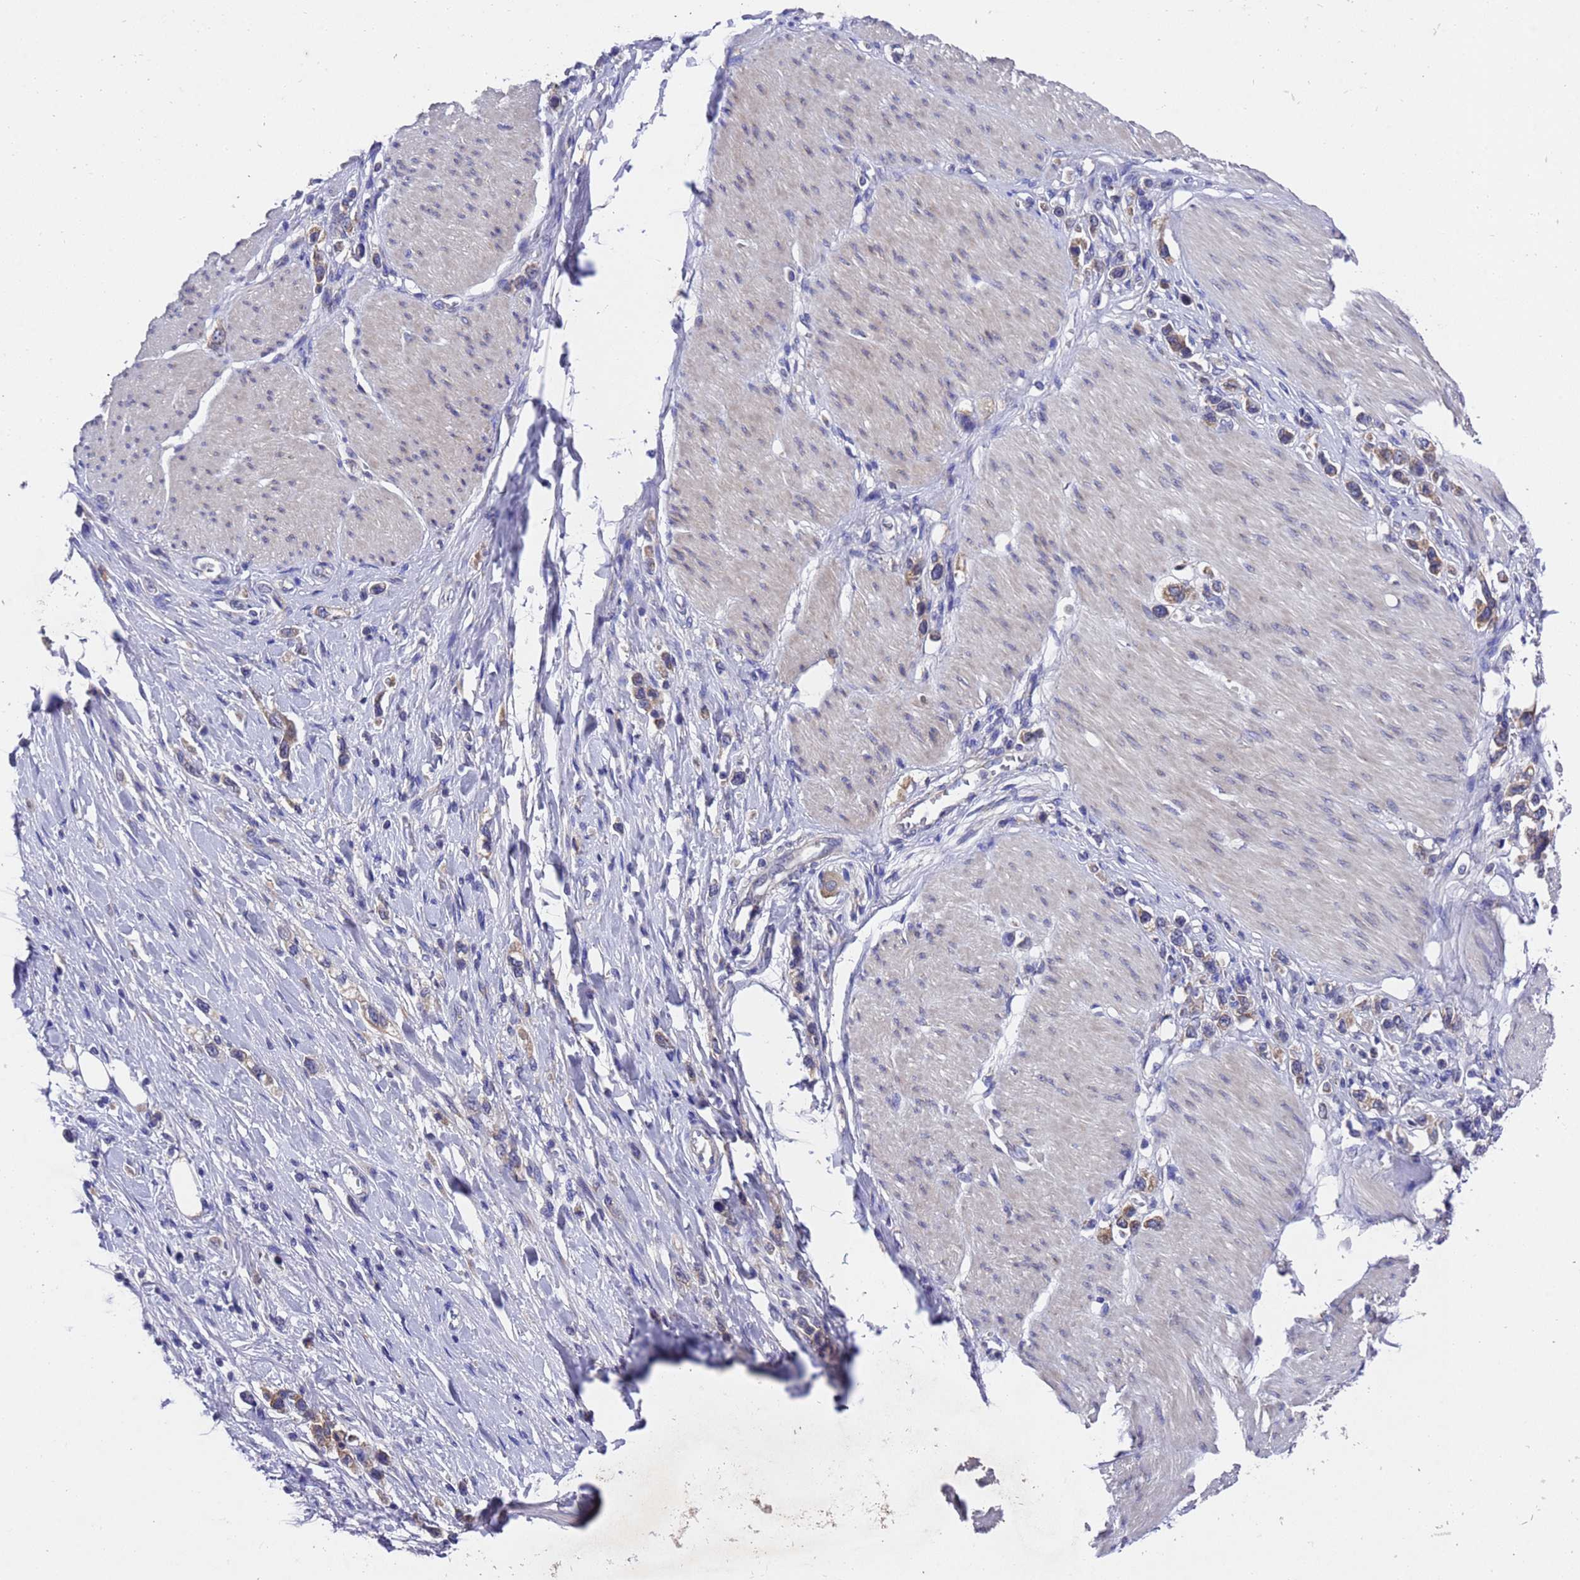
{"staining": {"intensity": "weak", "quantity": "25%-75%", "location": "cytoplasmic/membranous"}, "tissue": "stomach cancer", "cell_type": "Tumor cells", "image_type": "cancer", "snomed": [{"axis": "morphology", "description": "Adenocarcinoma, NOS"}, {"axis": "topography", "description": "Stomach"}], "caption": "Immunohistochemical staining of stomach cancer shows weak cytoplasmic/membranous protein positivity in approximately 25%-75% of tumor cells.", "gene": "DCAF12L2", "patient": {"sex": "female", "age": 65}}